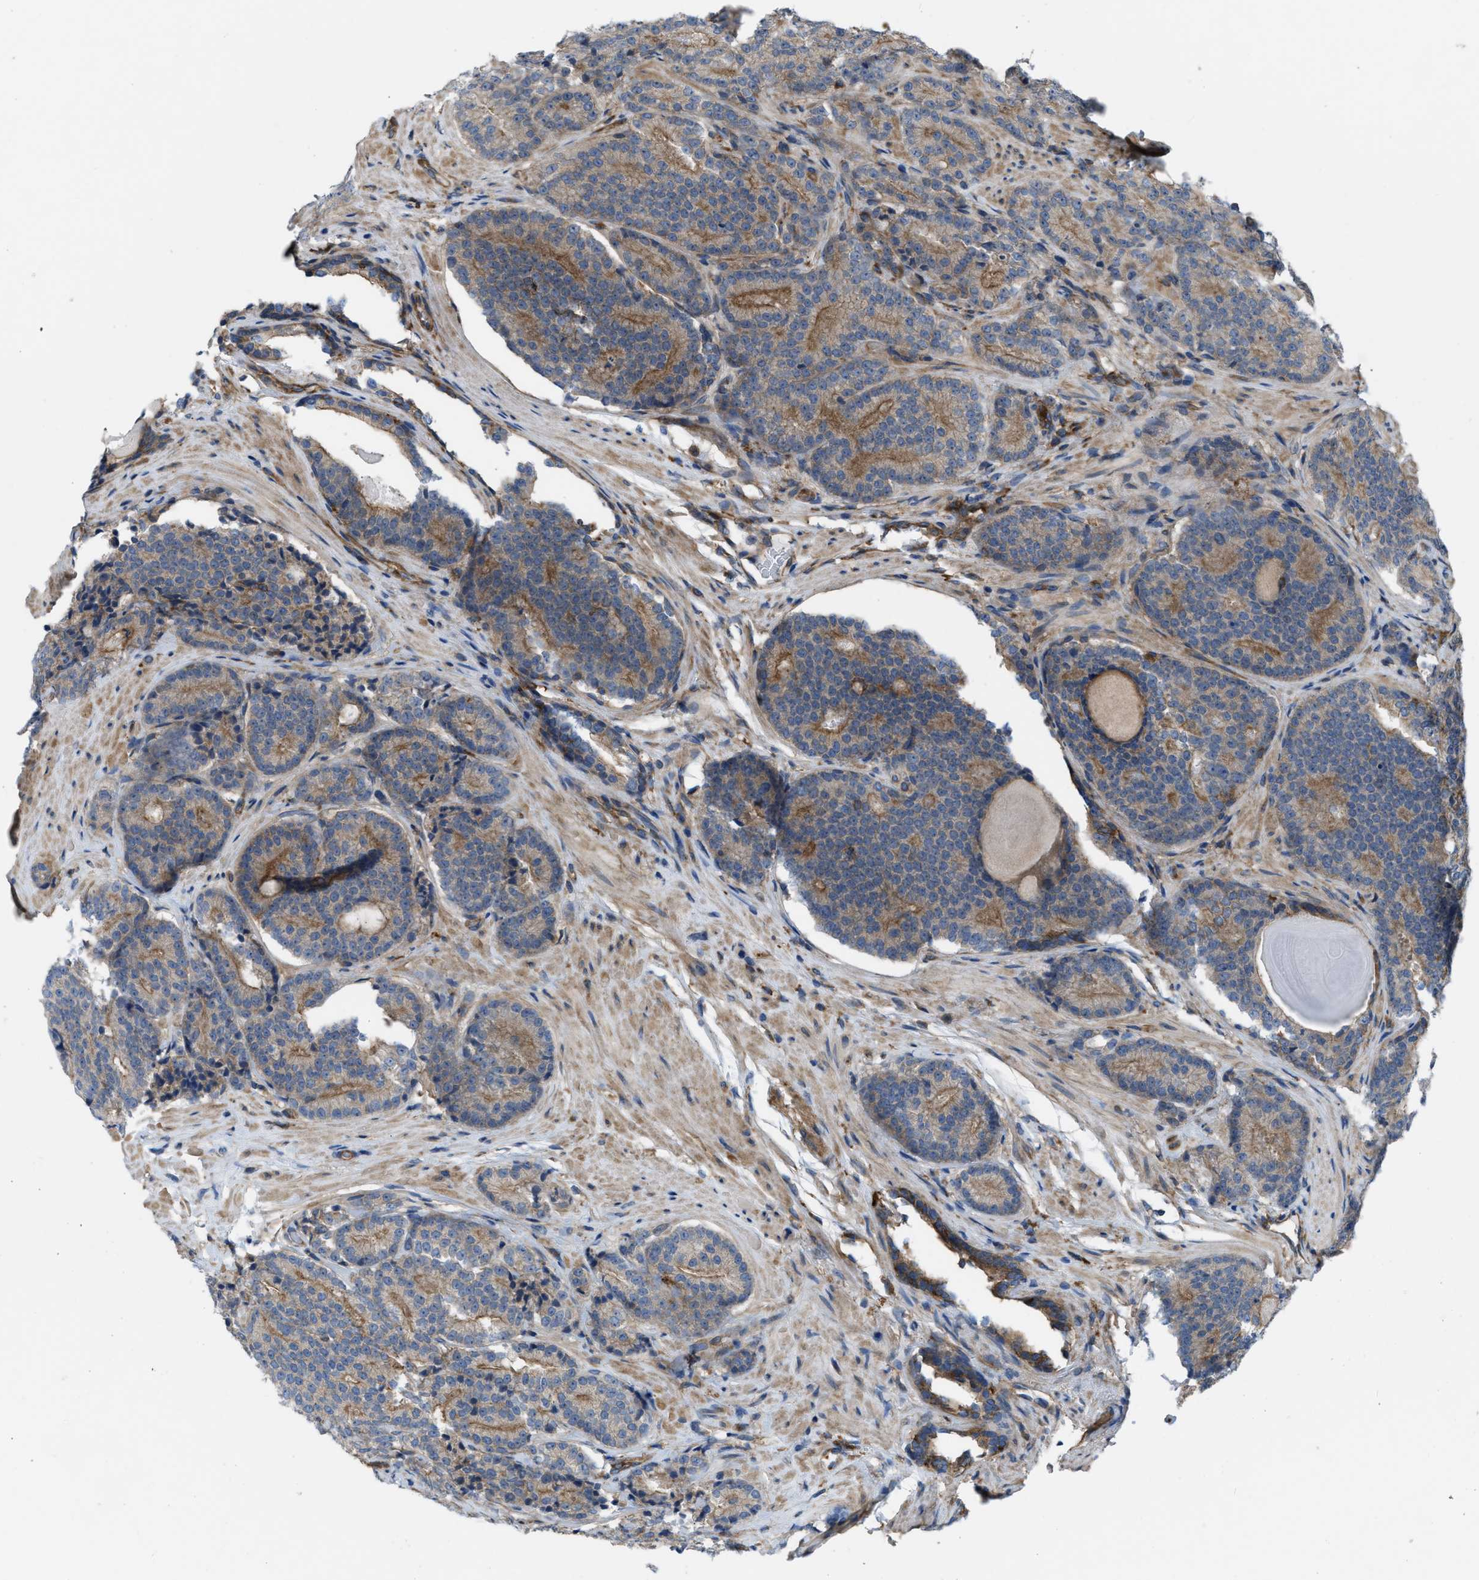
{"staining": {"intensity": "moderate", "quantity": ">75%", "location": "cytoplasmic/membranous"}, "tissue": "prostate cancer", "cell_type": "Tumor cells", "image_type": "cancer", "snomed": [{"axis": "morphology", "description": "Adenocarcinoma, High grade"}, {"axis": "topography", "description": "Prostate"}], "caption": "DAB (3,3'-diaminobenzidine) immunohistochemical staining of human prostate cancer (high-grade adenocarcinoma) reveals moderate cytoplasmic/membranous protein staining in approximately >75% of tumor cells. The staining was performed using DAB, with brown indicating positive protein expression. Nuclei are stained blue with hematoxylin.", "gene": "MYO18A", "patient": {"sex": "male", "age": 61}}